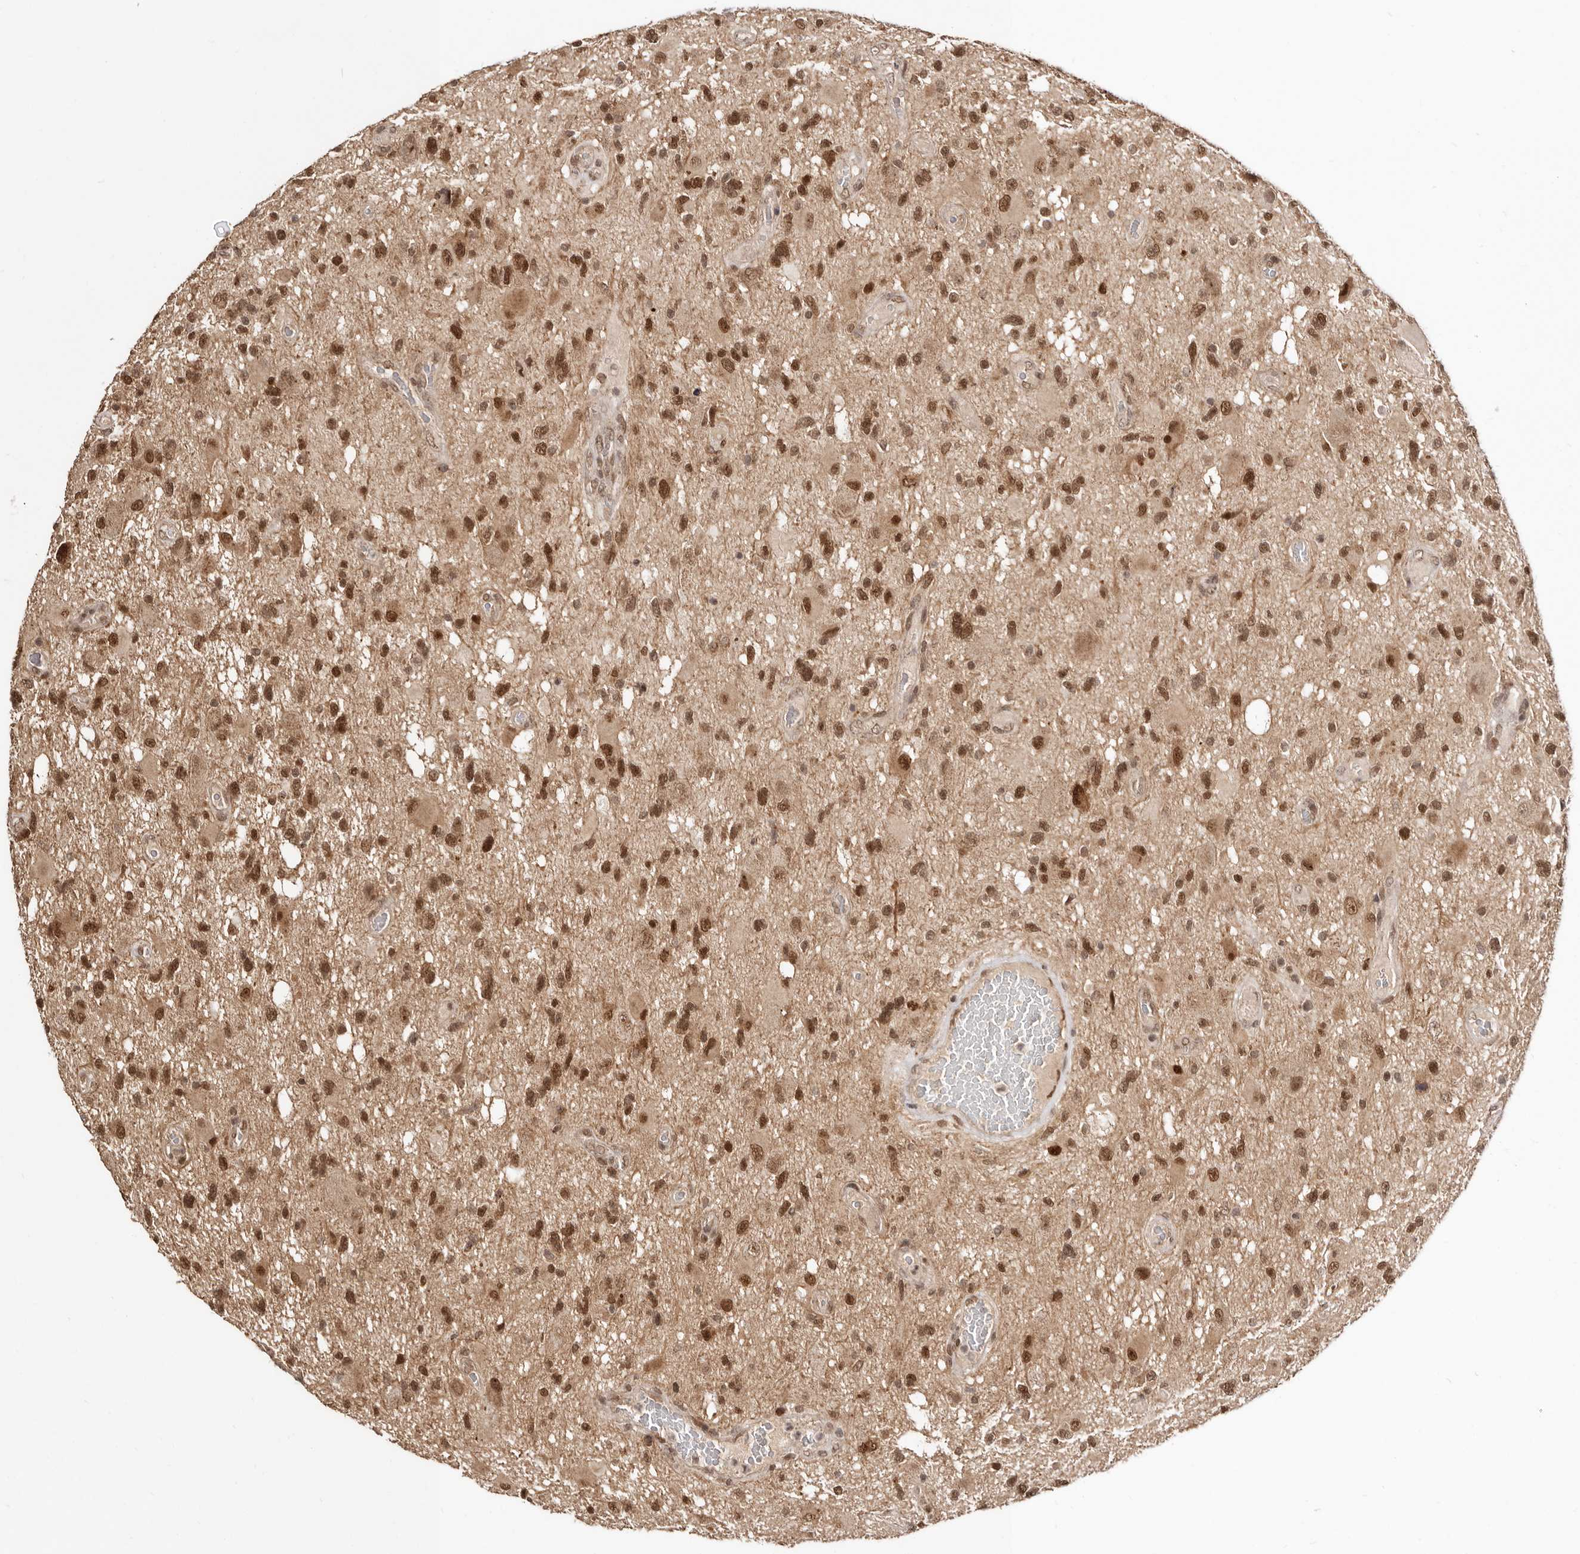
{"staining": {"intensity": "strong", "quantity": ">75%", "location": "cytoplasmic/membranous,nuclear"}, "tissue": "glioma", "cell_type": "Tumor cells", "image_type": "cancer", "snomed": [{"axis": "morphology", "description": "Glioma, malignant, High grade"}, {"axis": "topography", "description": "Brain"}], "caption": "Immunohistochemistry (IHC) (DAB) staining of human malignant glioma (high-grade) demonstrates strong cytoplasmic/membranous and nuclear protein positivity in about >75% of tumor cells. (IHC, brightfield microscopy, high magnification).", "gene": "MED8", "patient": {"sex": "male", "age": 33}}